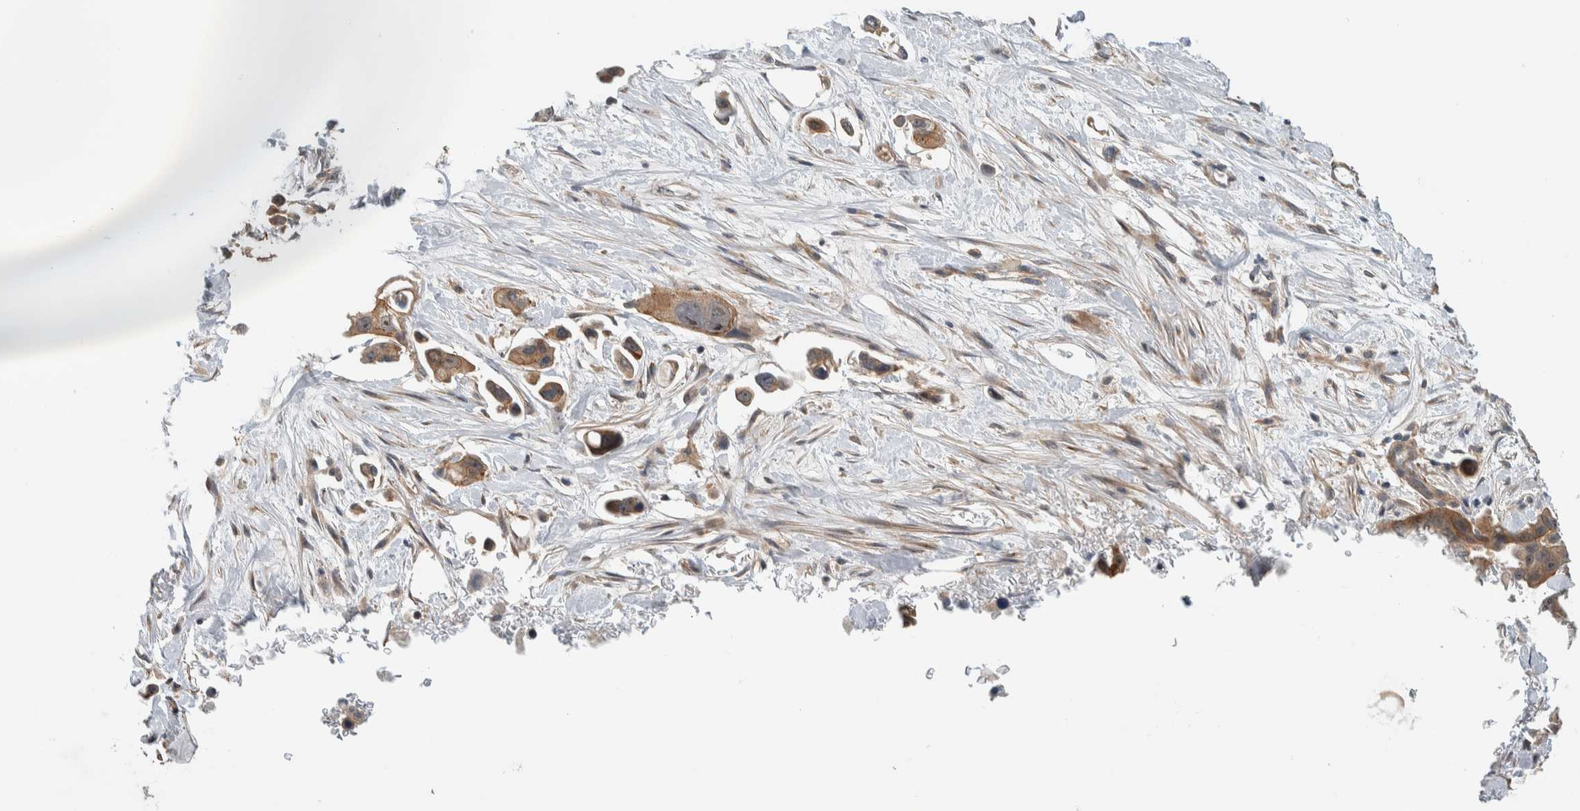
{"staining": {"intensity": "moderate", "quantity": ">75%", "location": "cytoplasmic/membranous"}, "tissue": "pancreatic cancer", "cell_type": "Tumor cells", "image_type": "cancer", "snomed": [{"axis": "morphology", "description": "Adenocarcinoma, NOS"}, {"axis": "topography", "description": "Pancreas"}], "caption": "Protein staining demonstrates moderate cytoplasmic/membranous expression in about >75% of tumor cells in adenocarcinoma (pancreatic).", "gene": "MPRIP", "patient": {"sex": "male", "age": 53}}